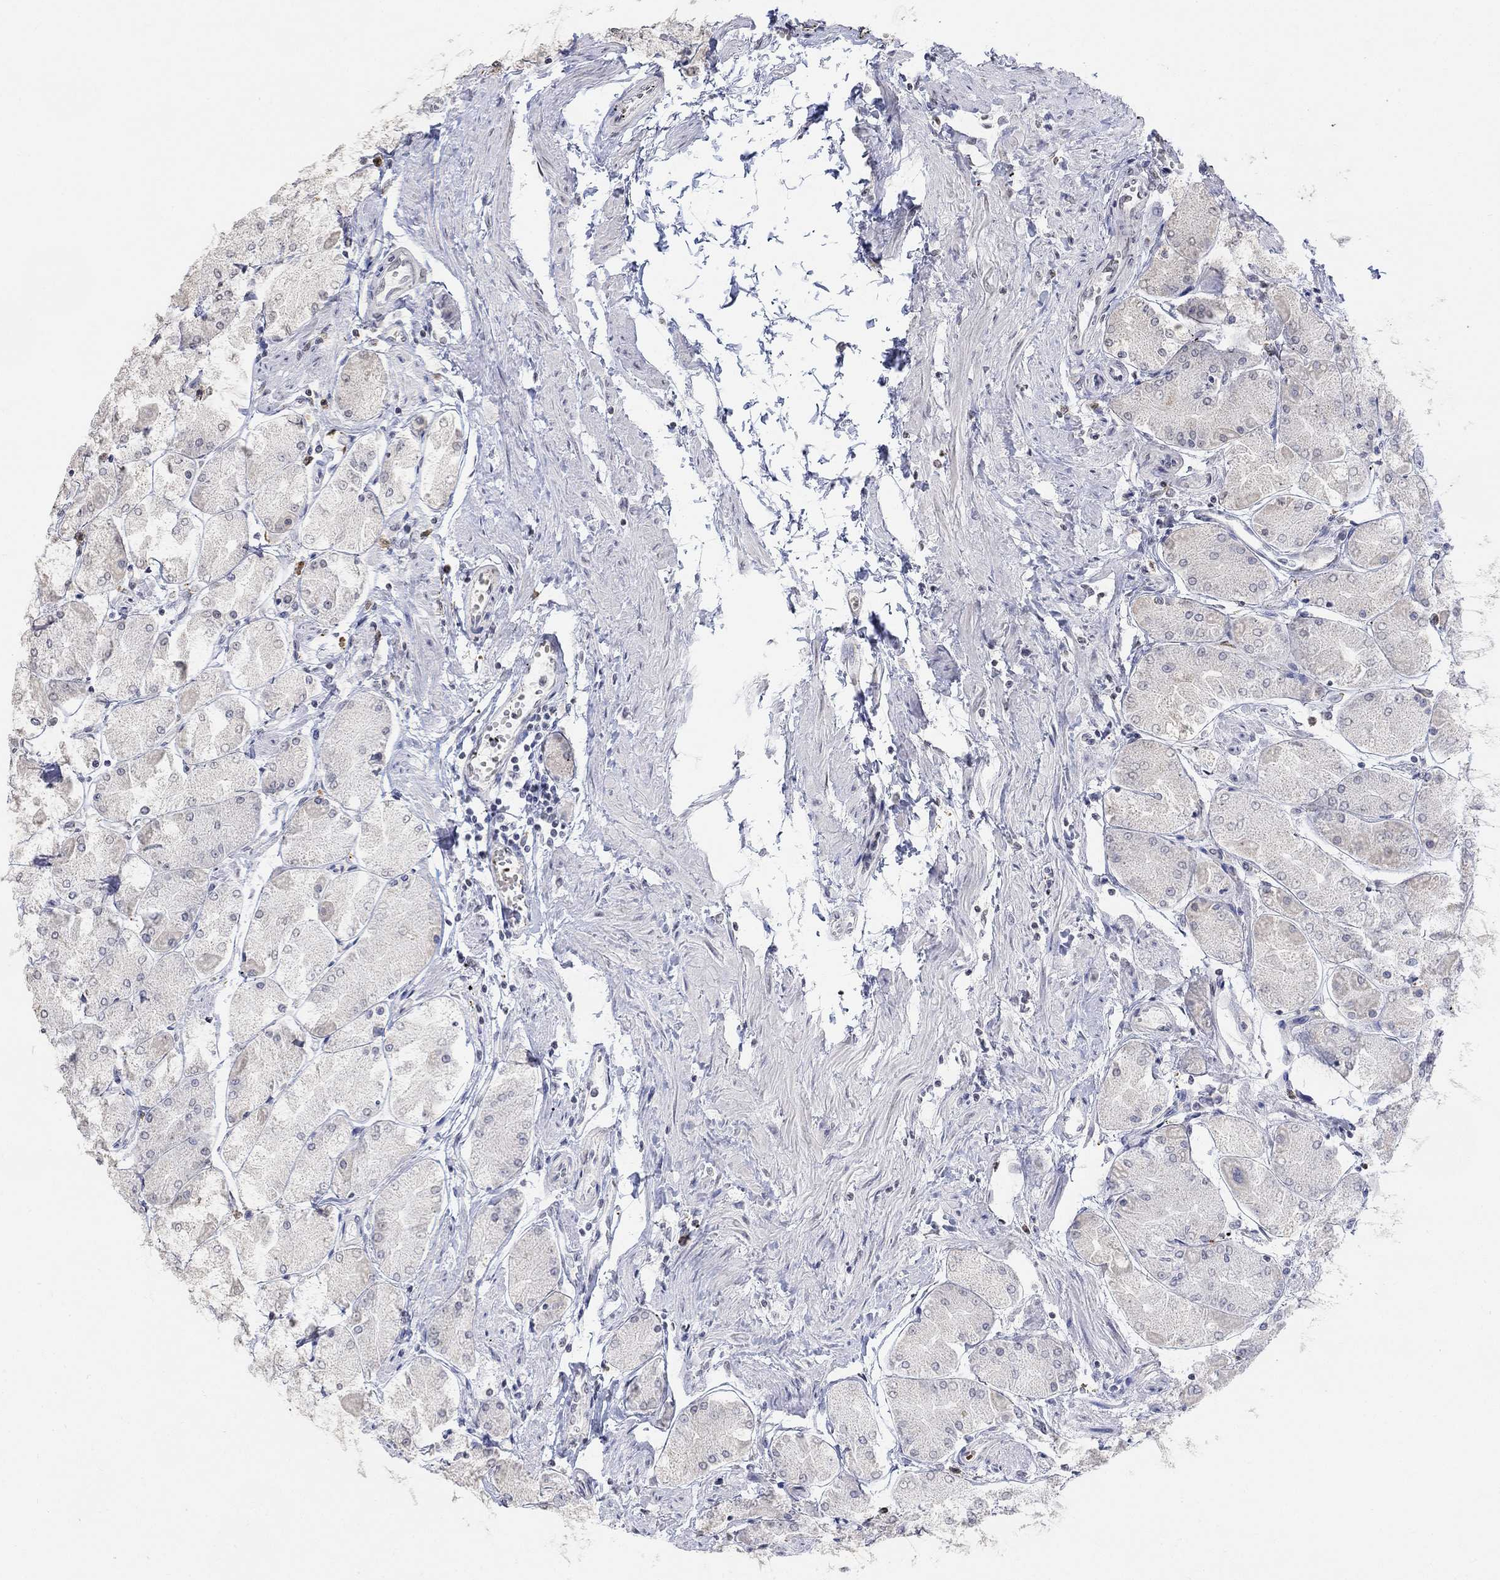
{"staining": {"intensity": "negative", "quantity": "none", "location": "none"}, "tissue": "stomach", "cell_type": "Glandular cells", "image_type": "normal", "snomed": [{"axis": "morphology", "description": "Normal tissue, NOS"}, {"axis": "topography", "description": "Stomach, upper"}], "caption": "Micrograph shows no protein expression in glandular cells of unremarkable stomach. (Stains: DAB (3,3'-diaminobenzidine) IHC with hematoxylin counter stain, Microscopy: brightfield microscopy at high magnification).", "gene": "TMEM255A", "patient": {"sex": "male", "age": 60}}